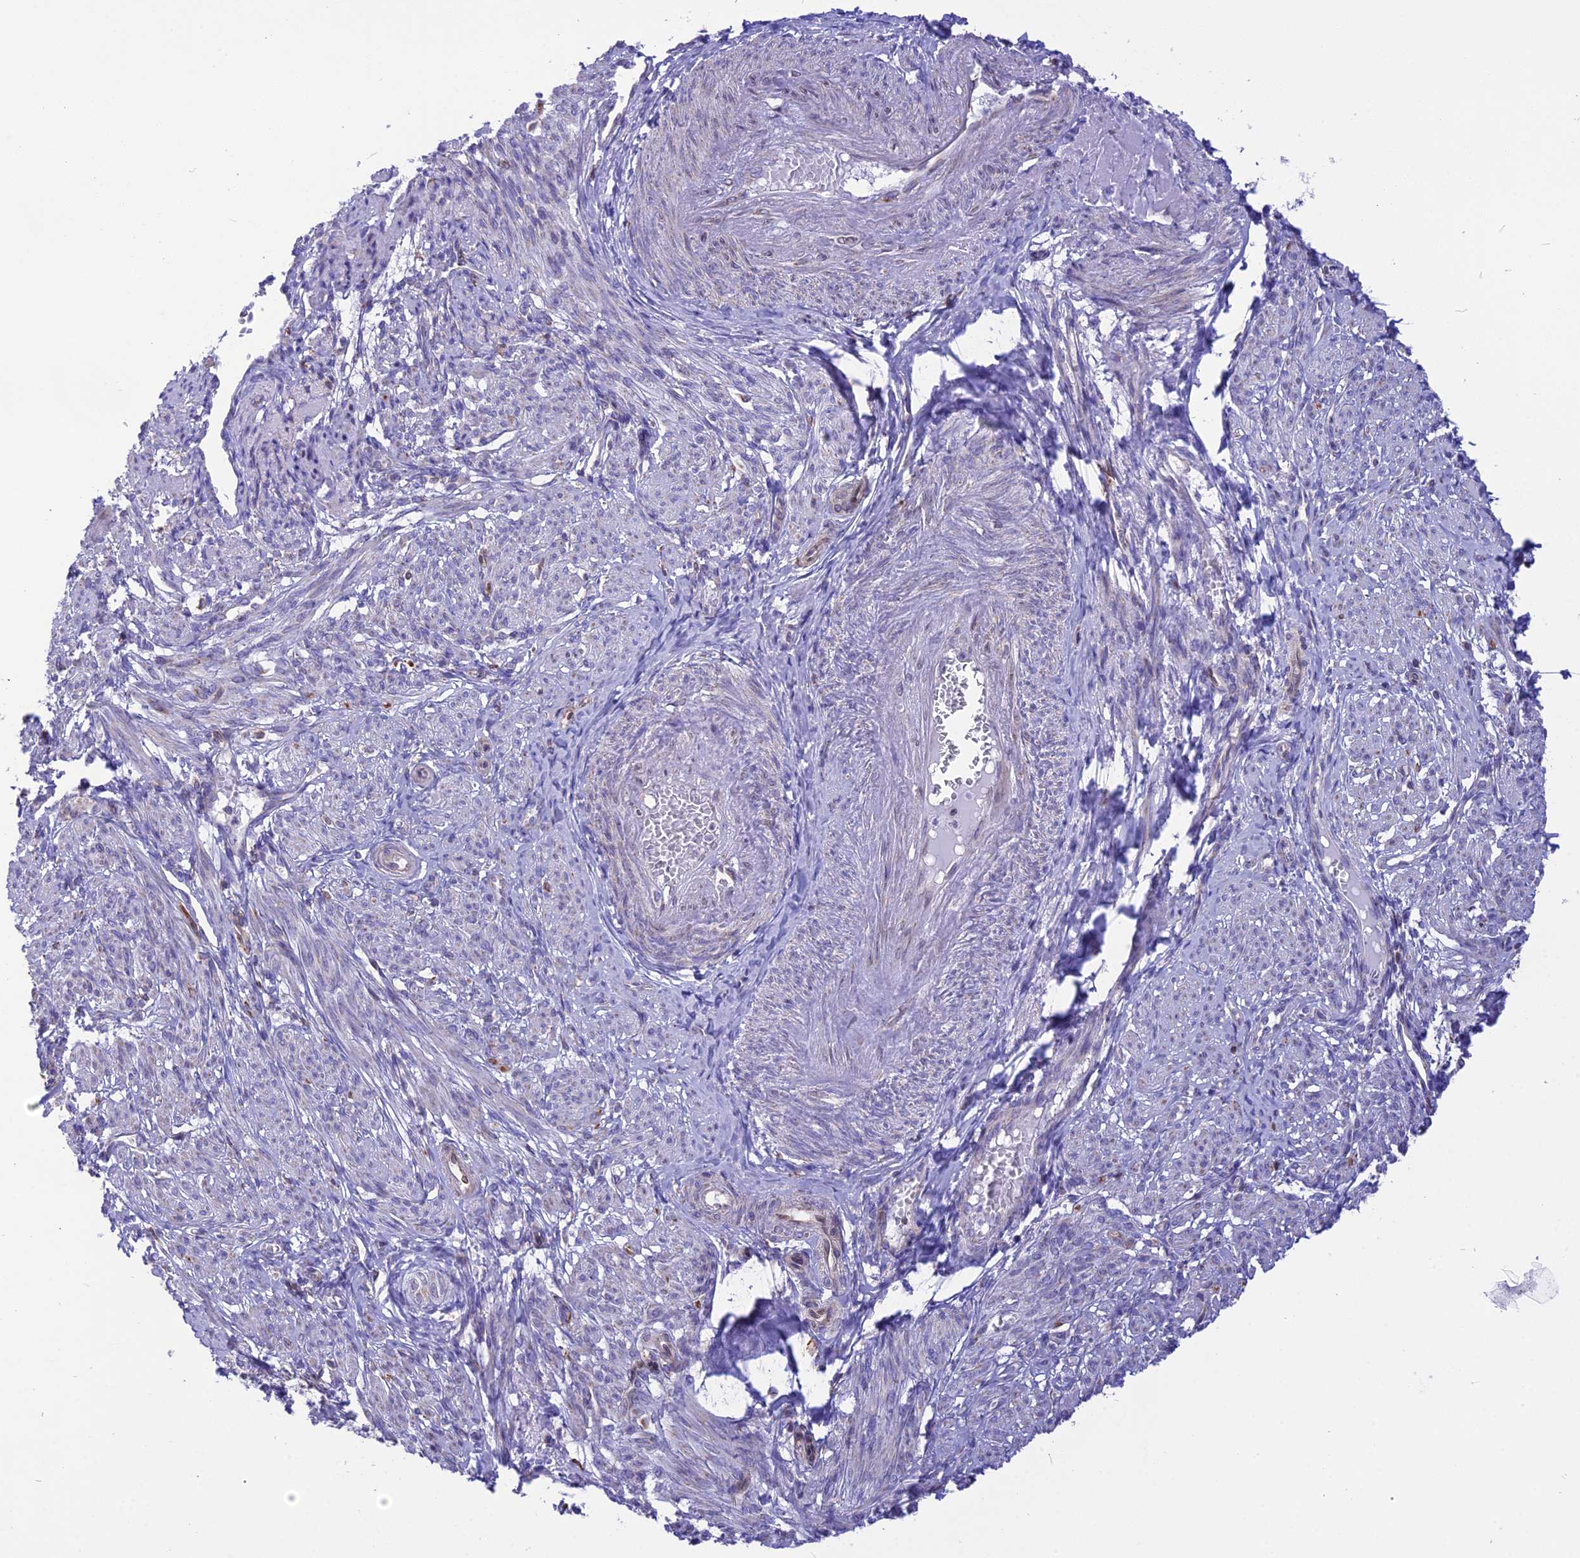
{"staining": {"intensity": "negative", "quantity": "none", "location": "none"}, "tissue": "smooth muscle", "cell_type": "Smooth muscle cells", "image_type": "normal", "snomed": [{"axis": "morphology", "description": "Normal tissue, NOS"}, {"axis": "topography", "description": "Smooth muscle"}], "caption": "High magnification brightfield microscopy of benign smooth muscle stained with DAB (3,3'-diaminobenzidine) (brown) and counterstained with hematoxylin (blue): smooth muscle cells show no significant positivity. (Immunohistochemistry, brightfield microscopy, high magnification).", "gene": "DOC2B", "patient": {"sex": "female", "age": 39}}